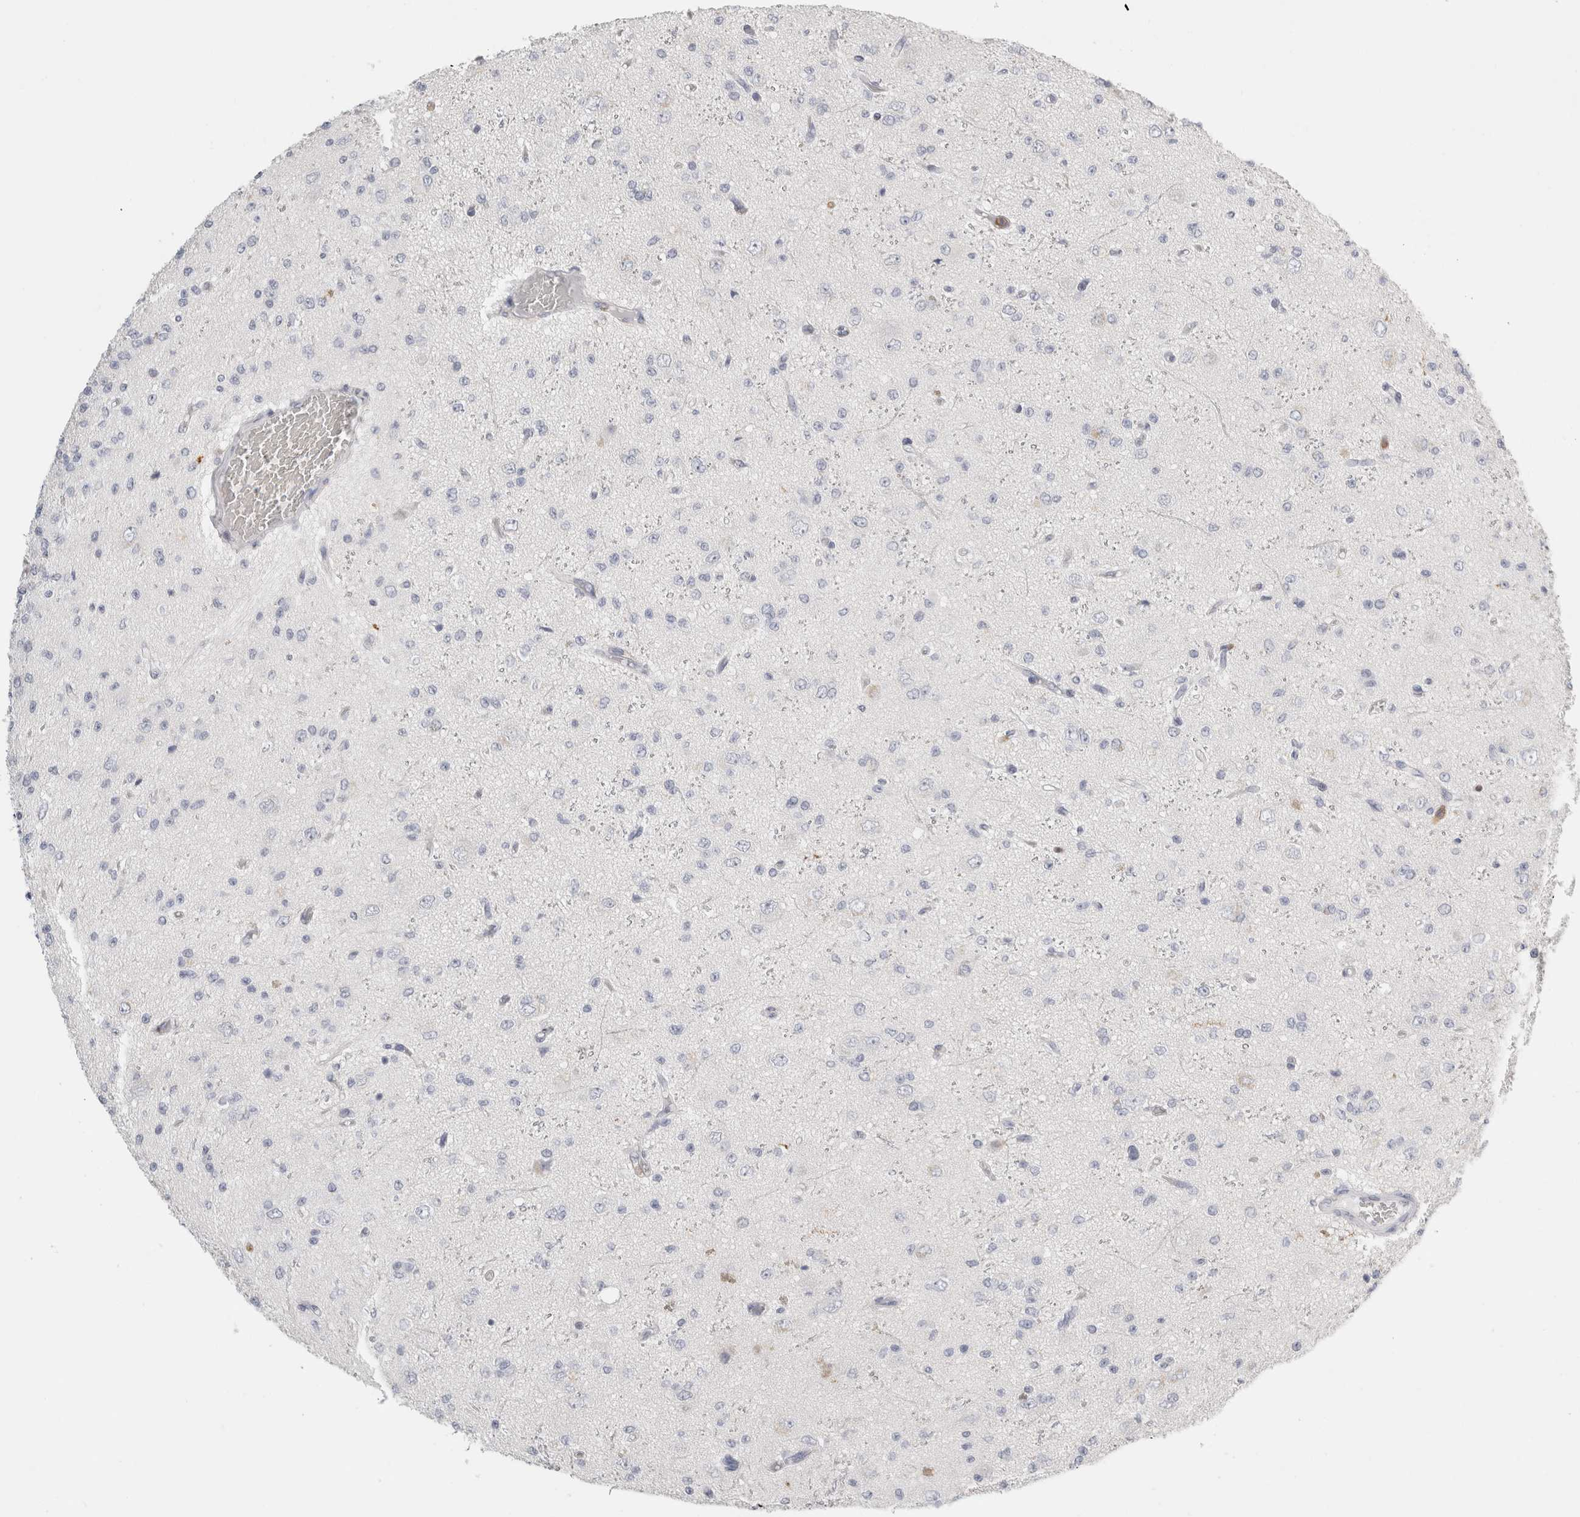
{"staining": {"intensity": "negative", "quantity": "none", "location": "none"}, "tissue": "glioma", "cell_type": "Tumor cells", "image_type": "cancer", "snomed": [{"axis": "morphology", "description": "Glioma, malignant, High grade"}, {"axis": "topography", "description": "pancreas cauda"}], "caption": "IHC photomicrograph of human malignant high-grade glioma stained for a protein (brown), which reveals no staining in tumor cells.", "gene": "P2RY2", "patient": {"sex": "male", "age": 60}}